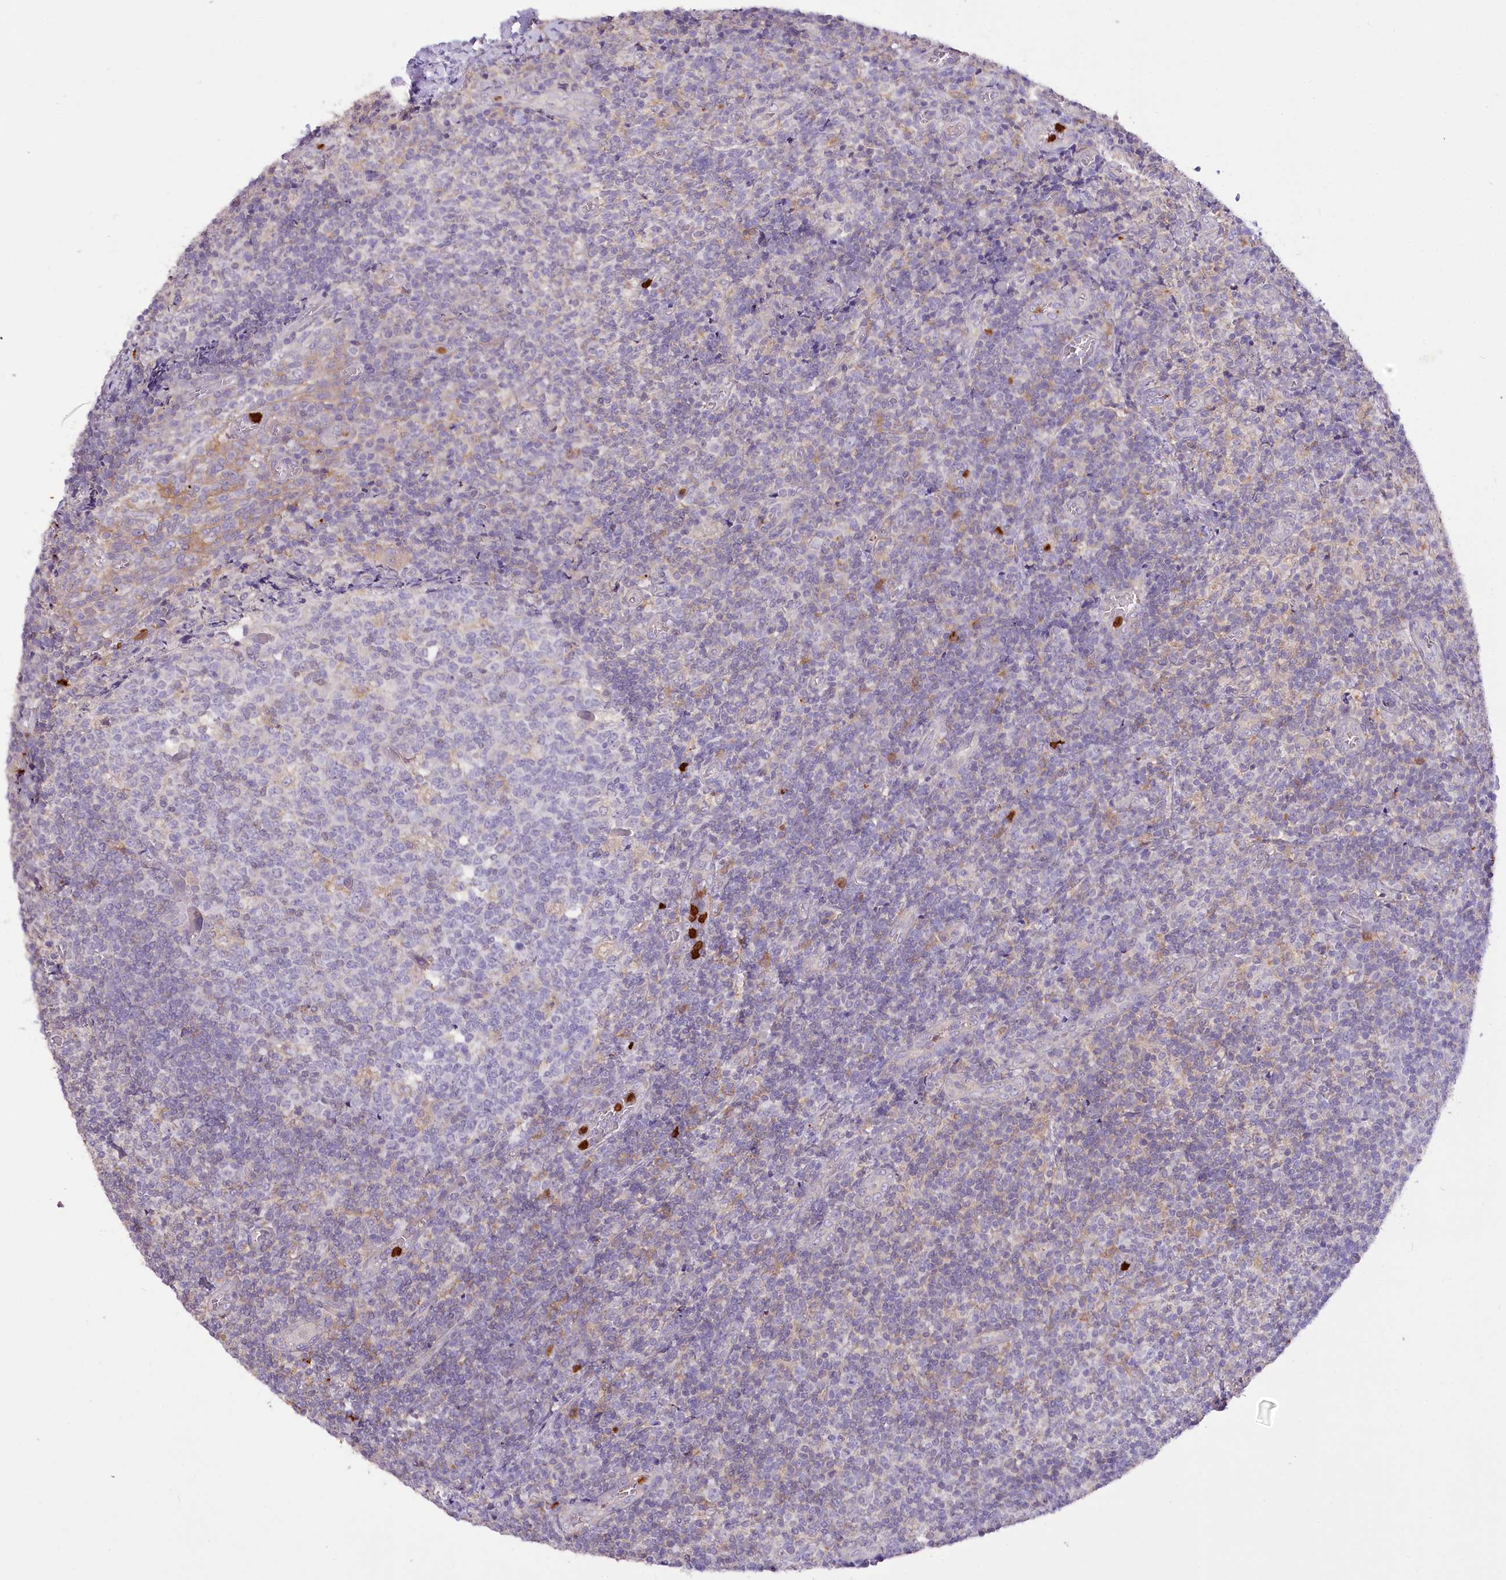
{"staining": {"intensity": "negative", "quantity": "none", "location": "none"}, "tissue": "tonsil", "cell_type": "Germinal center cells", "image_type": "normal", "snomed": [{"axis": "morphology", "description": "Normal tissue, NOS"}, {"axis": "topography", "description": "Tonsil"}], "caption": "Immunohistochemical staining of unremarkable tonsil reveals no significant expression in germinal center cells.", "gene": "DPYD", "patient": {"sex": "female", "age": 19}}